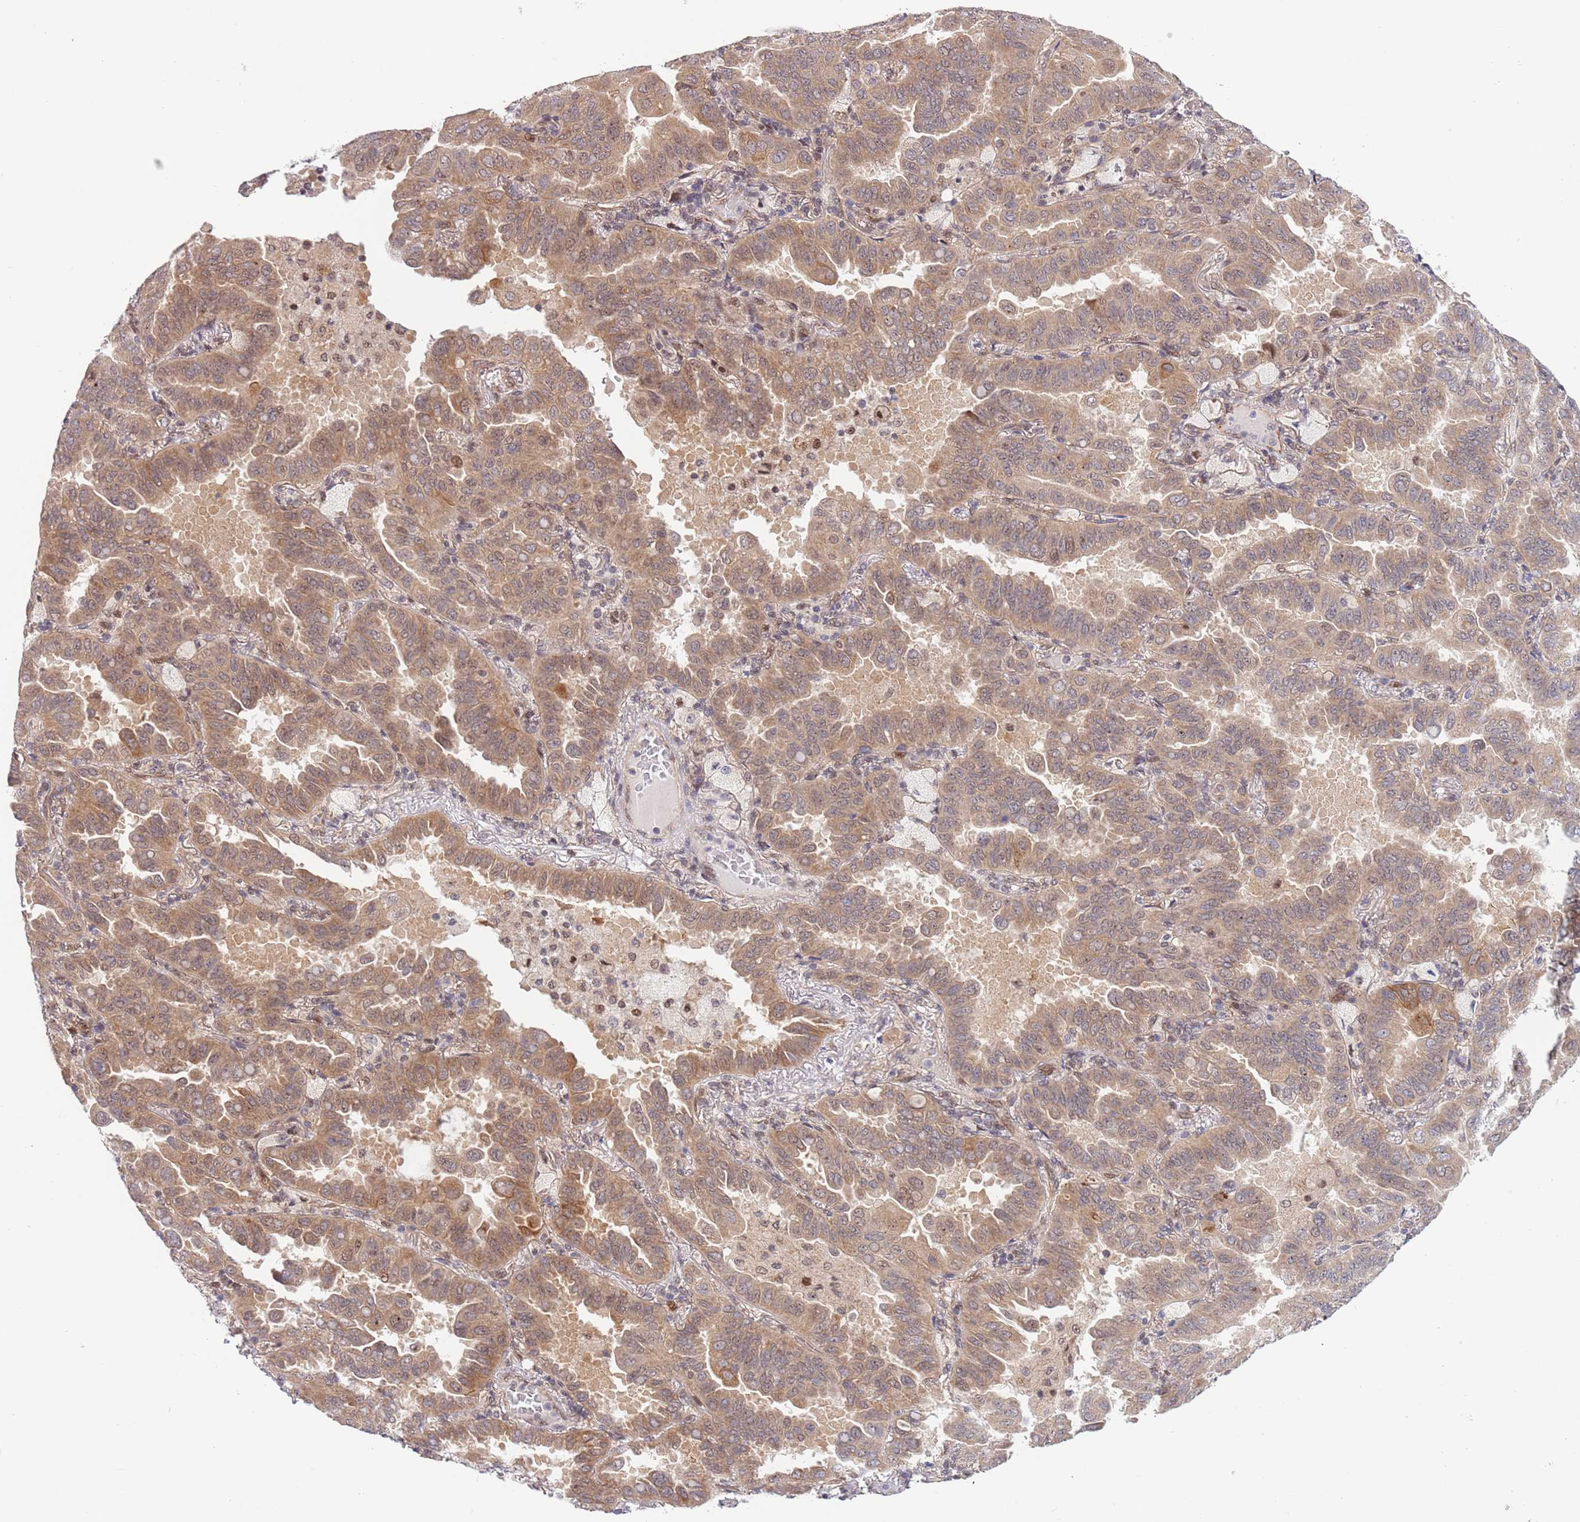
{"staining": {"intensity": "moderate", "quantity": ">75%", "location": "cytoplasmic/membranous,nuclear"}, "tissue": "lung cancer", "cell_type": "Tumor cells", "image_type": "cancer", "snomed": [{"axis": "morphology", "description": "Adenocarcinoma, NOS"}, {"axis": "topography", "description": "Lung"}], "caption": "Moderate cytoplasmic/membranous and nuclear positivity is appreciated in approximately >75% of tumor cells in lung adenocarcinoma.", "gene": "TBX10", "patient": {"sex": "male", "age": 64}}